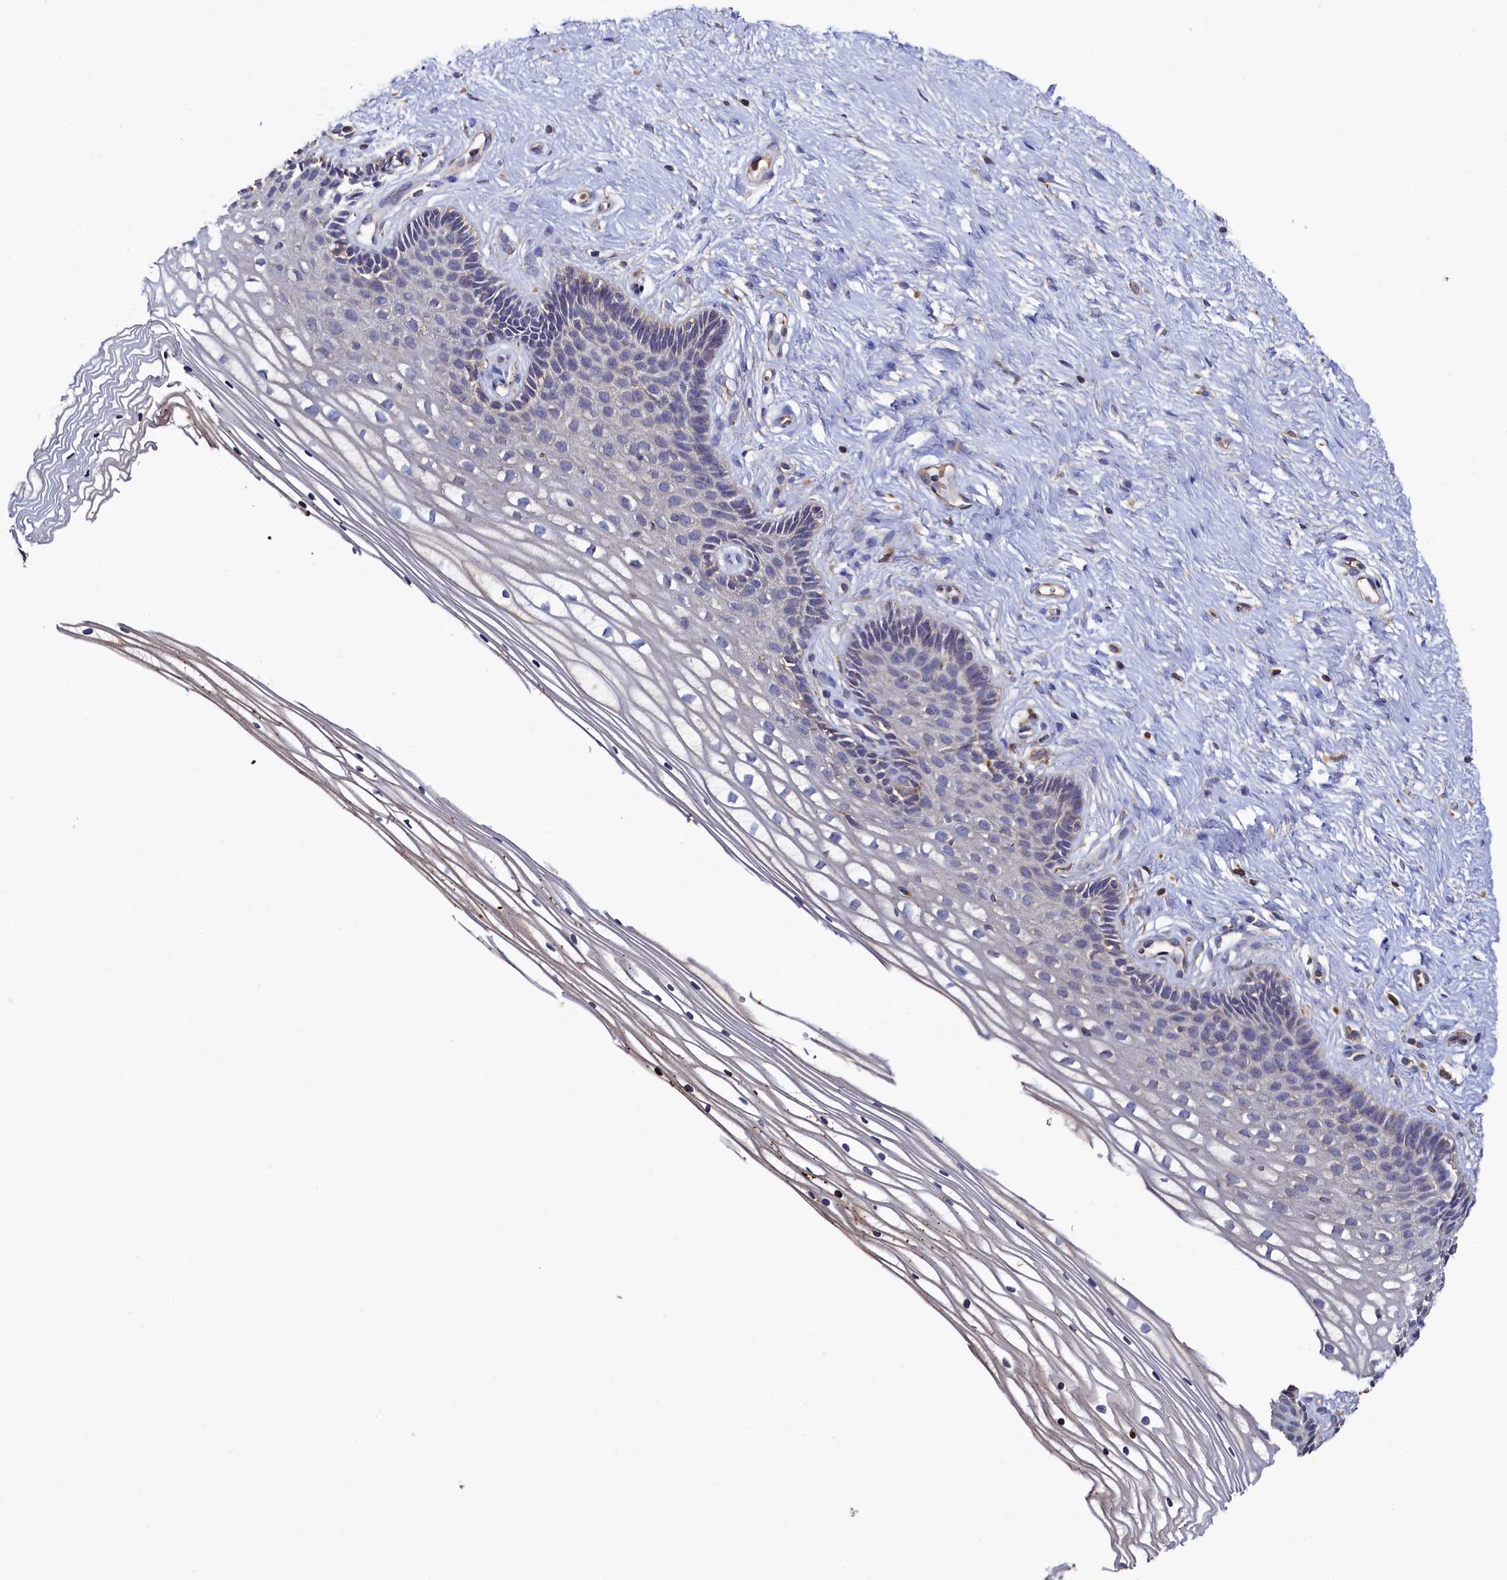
{"staining": {"intensity": "weak", "quantity": "25%-75%", "location": "cytoplasmic/membranous"}, "tissue": "cervix", "cell_type": "Glandular cells", "image_type": "normal", "snomed": [{"axis": "morphology", "description": "Normal tissue, NOS"}, {"axis": "topography", "description": "Cervix"}], "caption": "Immunohistochemistry (IHC) staining of unremarkable cervix, which reveals low levels of weak cytoplasmic/membranous staining in approximately 25%-75% of glandular cells indicating weak cytoplasmic/membranous protein expression. The staining was performed using DAB (3,3'-diaminobenzidine) (brown) for protein detection and nuclei were counterstained in hematoxylin (blue).", "gene": "TK2", "patient": {"sex": "female", "age": 33}}